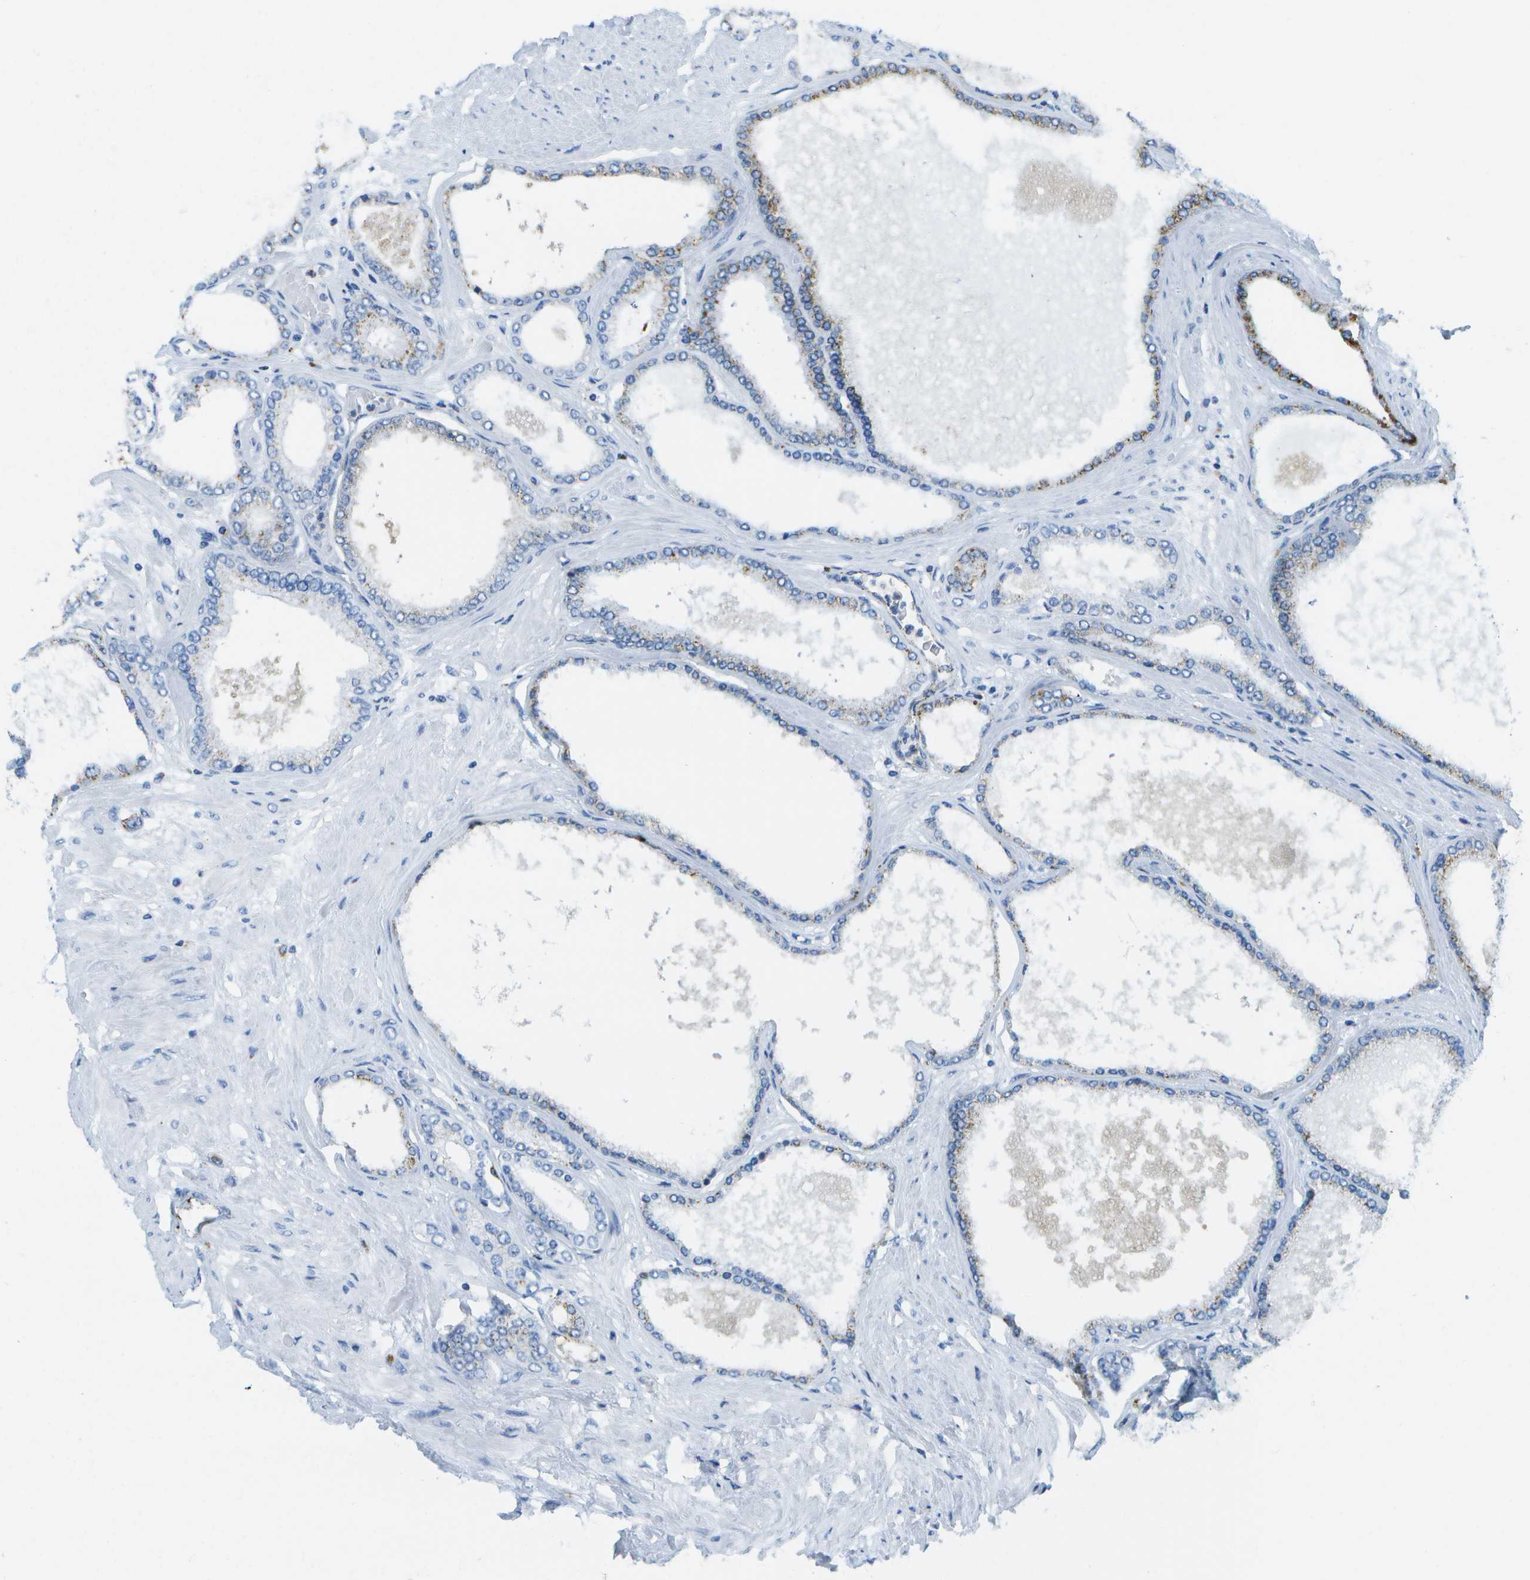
{"staining": {"intensity": "moderate", "quantity": "25%-75%", "location": "cytoplasmic/membranous"}, "tissue": "prostate cancer", "cell_type": "Tumor cells", "image_type": "cancer", "snomed": [{"axis": "morphology", "description": "Adenocarcinoma, High grade"}, {"axis": "topography", "description": "Prostate"}], "caption": "Immunohistochemical staining of high-grade adenocarcinoma (prostate) reveals moderate cytoplasmic/membranous protein positivity in about 25%-75% of tumor cells. (Brightfield microscopy of DAB IHC at high magnification).", "gene": "PRCP", "patient": {"sex": "male", "age": 61}}